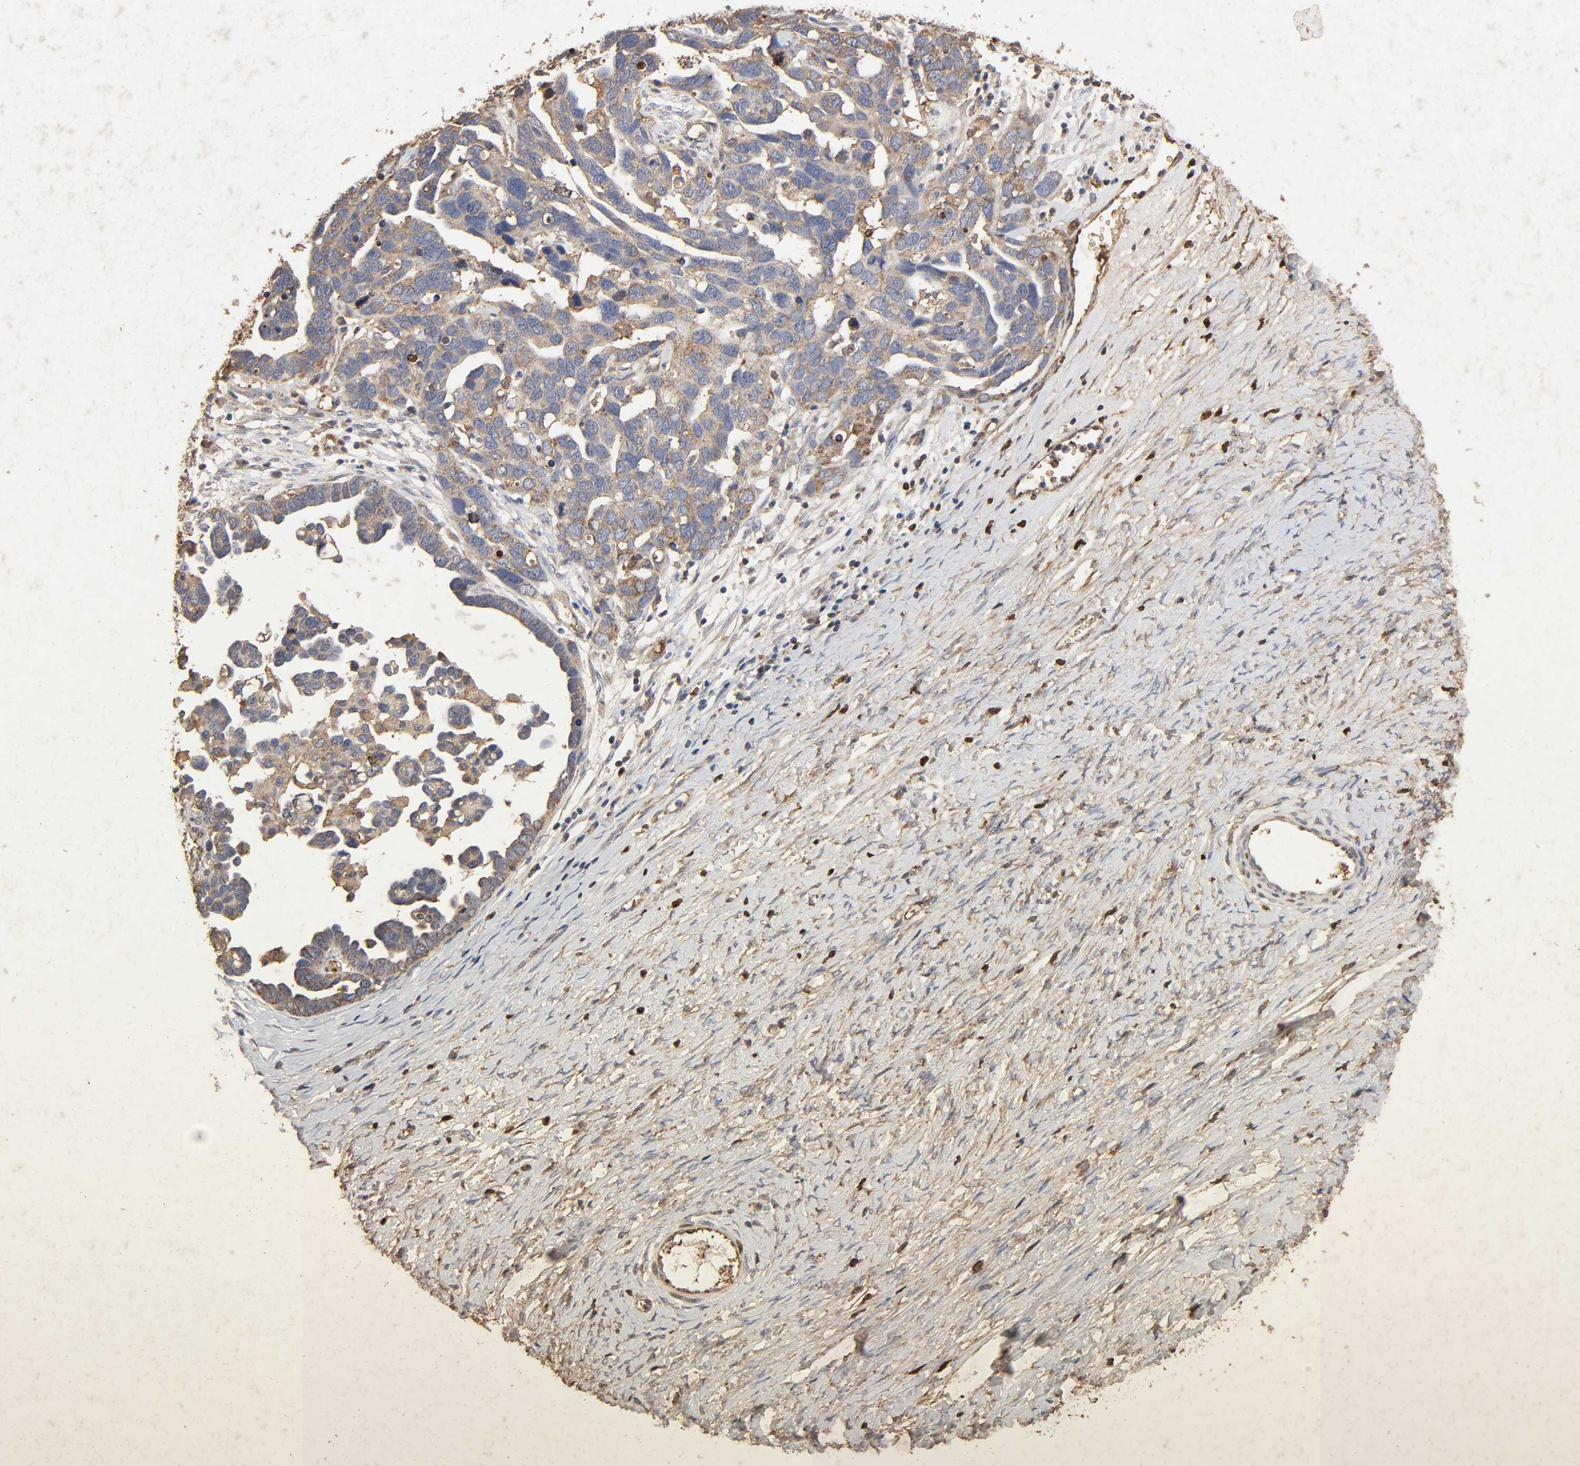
{"staining": {"intensity": "moderate", "quantity": ">75%", "location": "cytoplasmic/membranous"}, "tissue": "ovarian cancer", "cell_type": "Tumor cells", "image_type": "cancer", "snomed": [{"axis": "morphology", "description": "Cystadenocarcinoma, serous, NOS"}, {"axis": "topography", "description": "Ovary"}], "caption": "DAB (3,3'-diaminobenzidine) immunohistochemical staining of ovarian cancer exhibits moderate cytoplasmic/membranous protein positivity in about >75% of tumor cells.", "gene": "CYCS", "patient": {"sex": "female", "age": 54}}